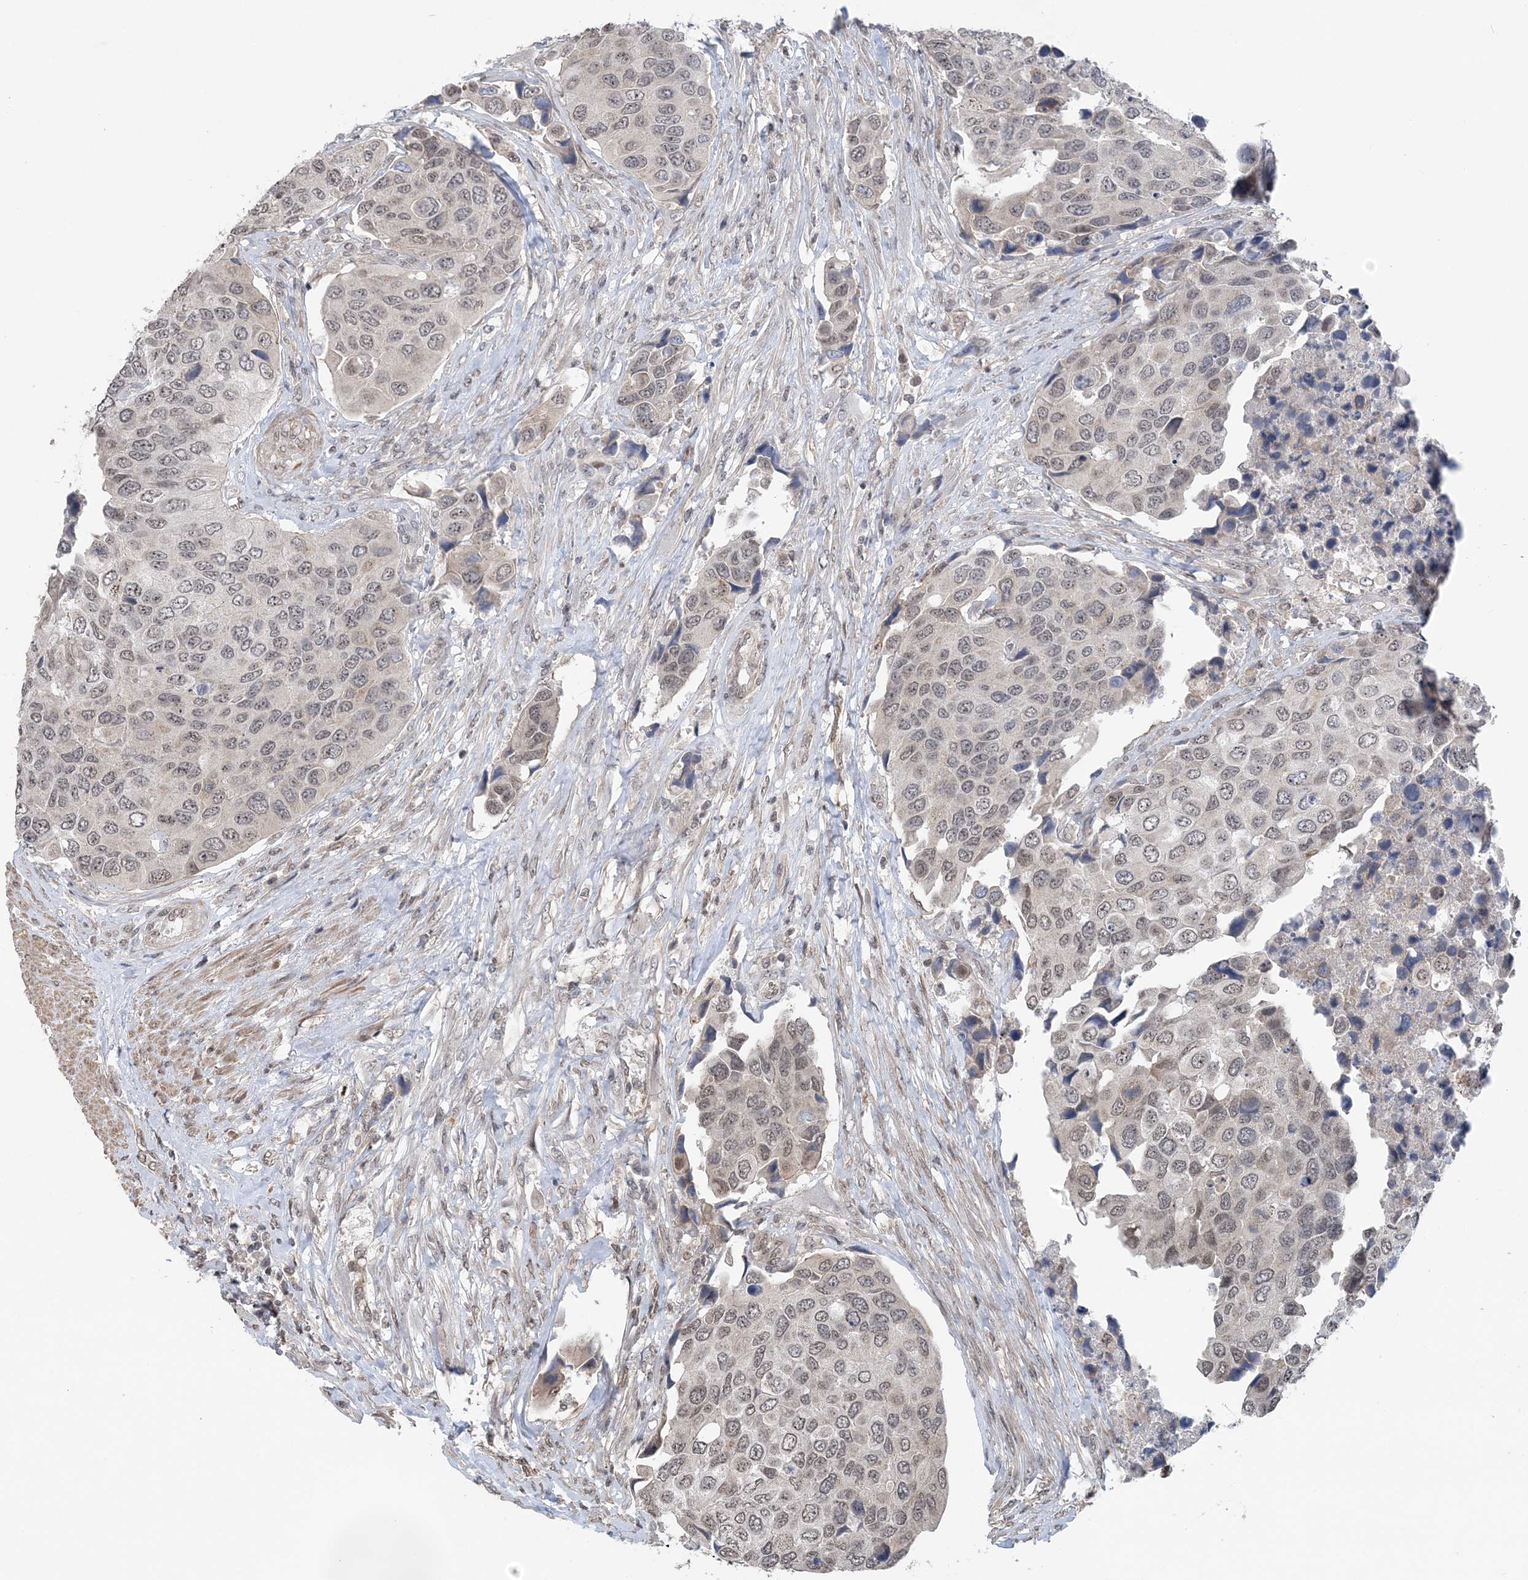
{"staining": {"intensity": "moderate", "quantity": ">75%", "location": "nuclear"}, "tissue": "urothelial cancer", "cell_type": "Tumor cells", "image_type": "cancer", "snomed": [{"axis": "morphology", "description": "Urothelial carcinoma, High grade"}, {"axis": "topography", "description": "Urinary bladder"}], "caption": "Immunohistochemical staining of urothelial carcinoma (high-grade) shows medium levels of moderate nuclear positivity in approximately >75% of tumor cells.", "gene": "CCDC152", "patient": {"sex": "male", "age": 74}}